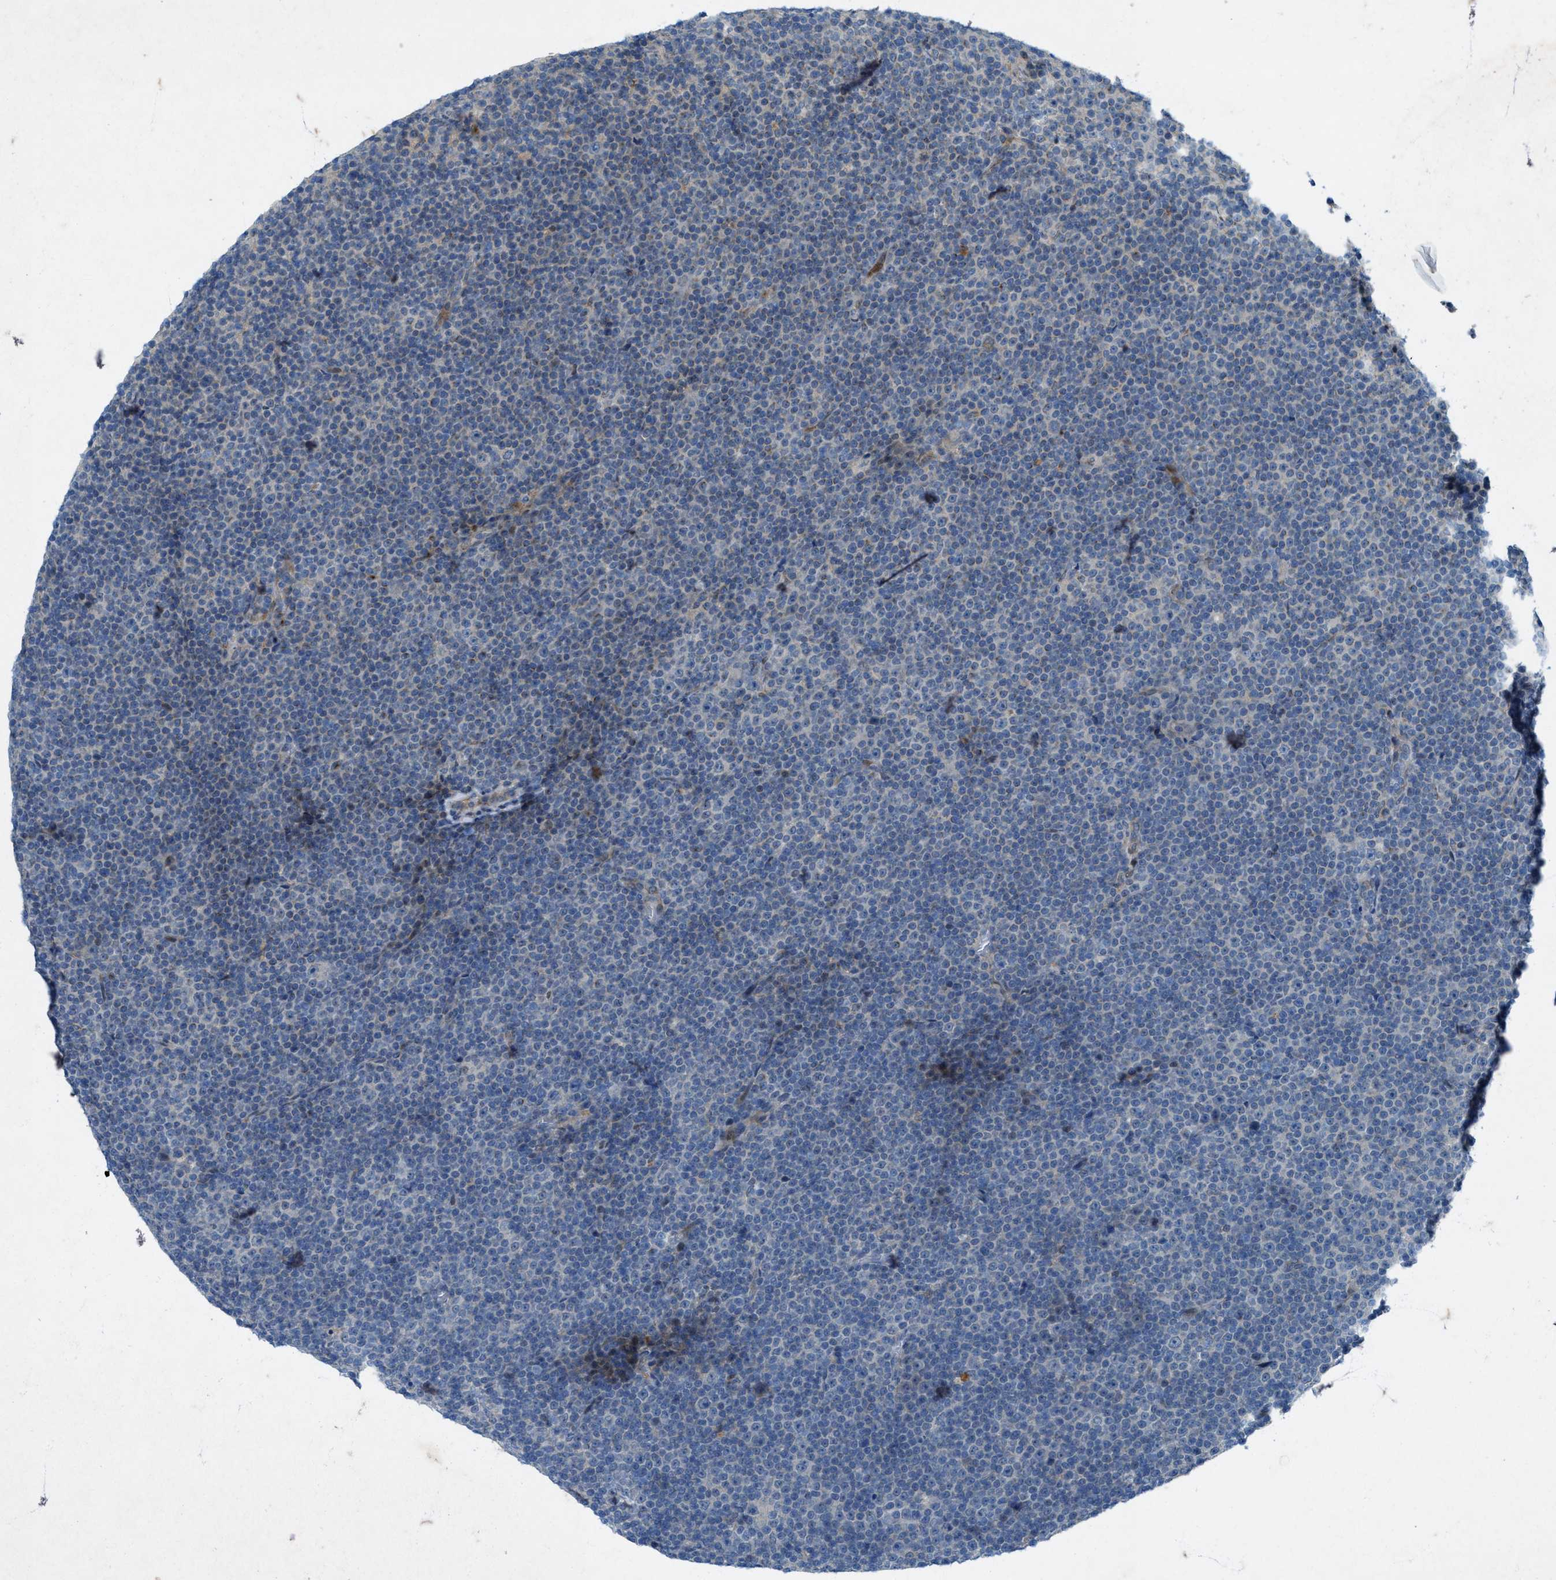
{"staining": {"intensity": "negative", "quantity": "none", "location": "none"}, "tissue": "lymphoma", "cell_type": "Tumor cells", "image_type": "cancer", "snomed": [{"axis": "morphology", "description": "Malignant lymphoma, non-Hodgkin's type, Low grade"}, {"axis": "topography", "description": "Lymph node"}], "caption": "IHC photomicrograph of lymphoma stained for a protein (brown), which displays no expression in tumor cells. (DAB (3,3'-diaminobenzidine) IHC visualized using brightfield microscopy, high magnification).", "gene": "URGCP", "patient": {"sex": "female", "age": 67}}